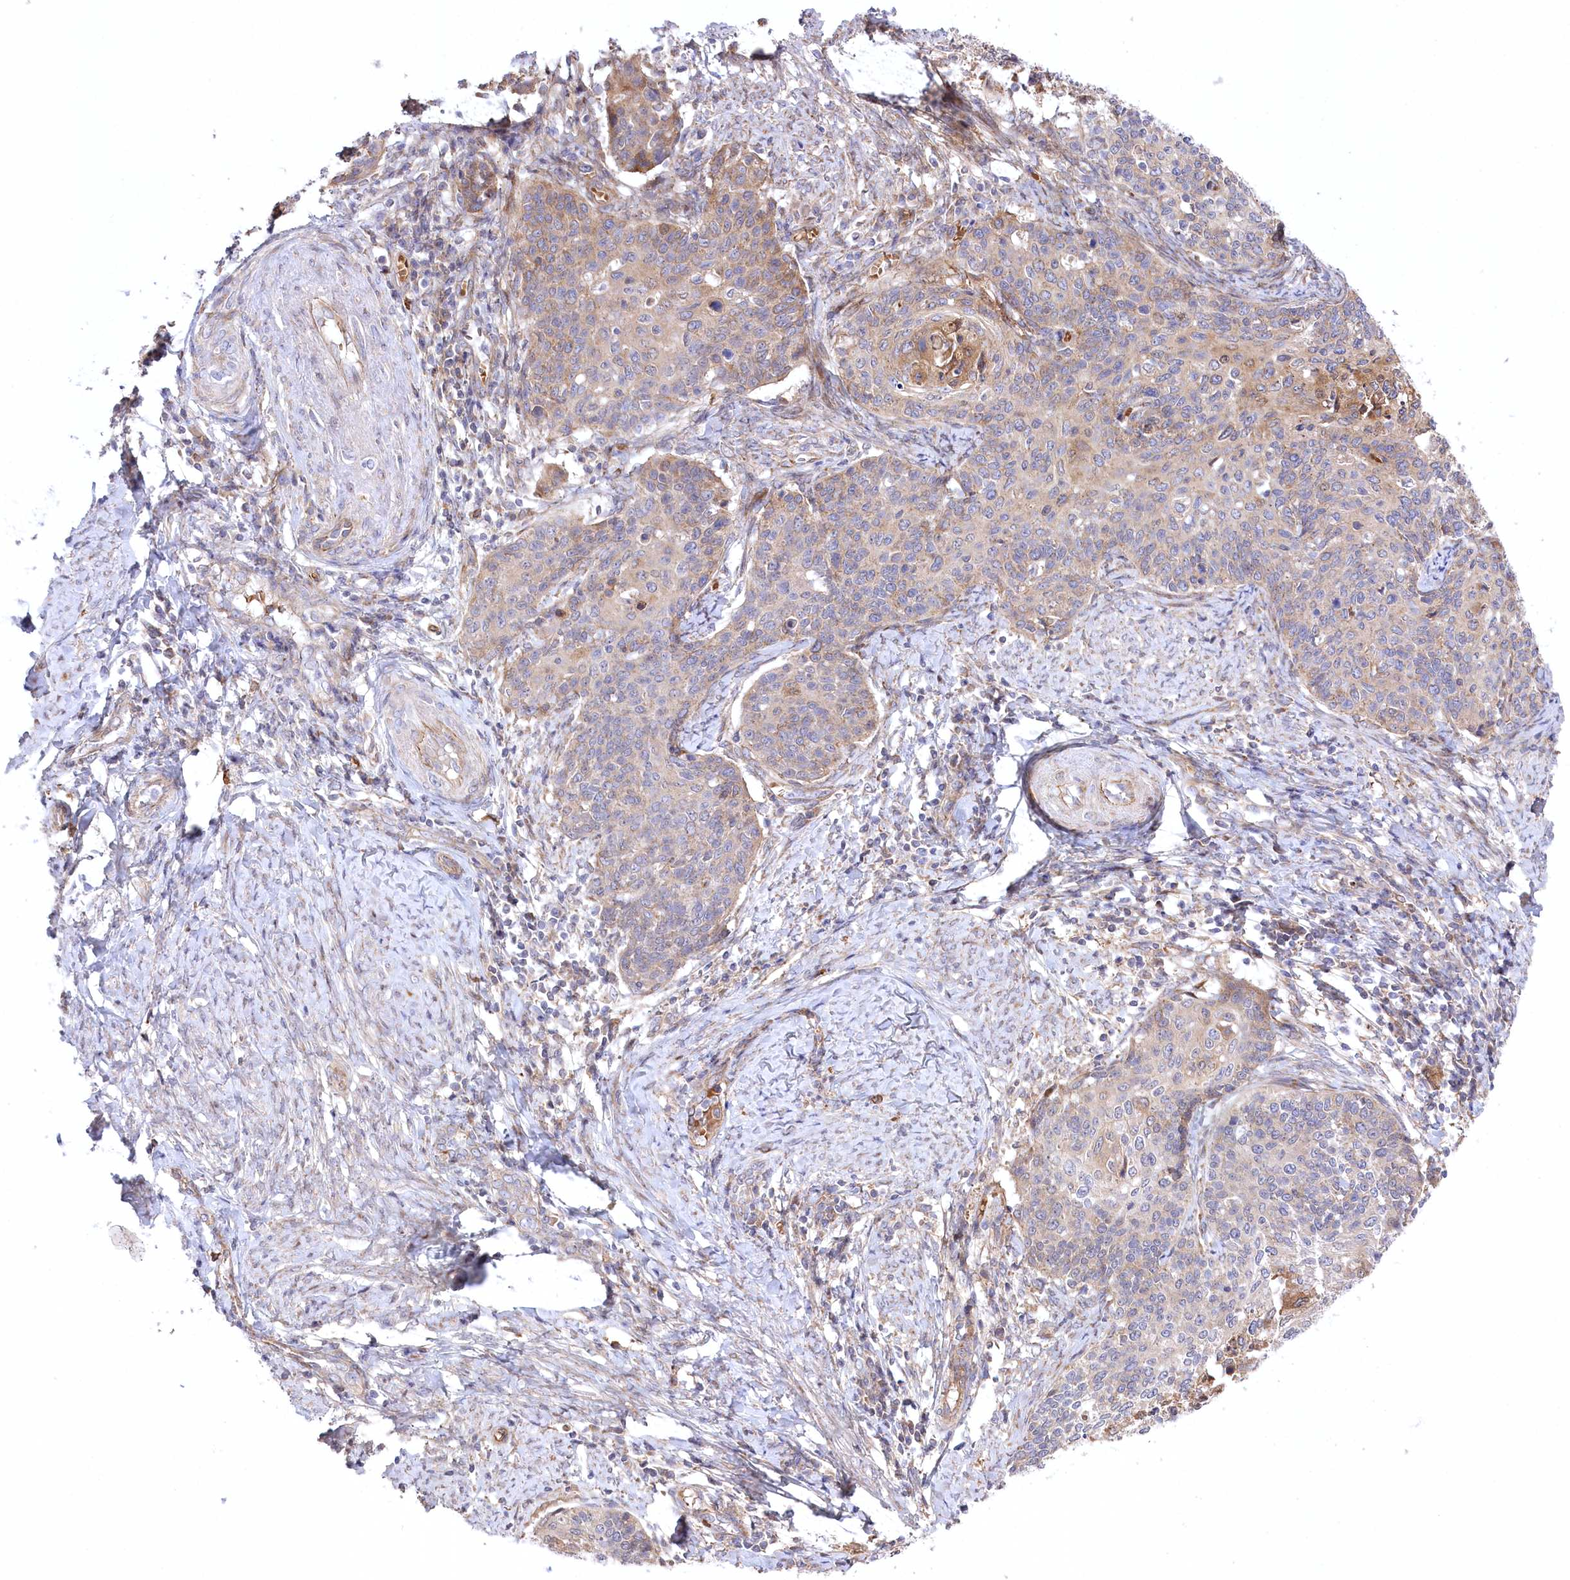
{"staining": {"intensity": "weak", "quantity": "25%-75%", "location": "cytoplasmic/membranous"}, "tissue": "cervical cancer", "cell_type": "Tumor cells", "image_type": "cancer", "snomed": [{"axis": "morphology", "description": "Squamous cell carcinoma, NOS"}, {"axis": "topography", "description": "Cervix"}], "caption": "Immunohistochemistry (IHC) image of cervical cancer (squamous cell carcinoma) stained for a protein (brown), which reveals low levels of weak cytoplasmic/membranous expression in approximately 25%-75% of tumor cells.", "gene": "TRUB1", "patient": {"sex": "female", "age": 39}}